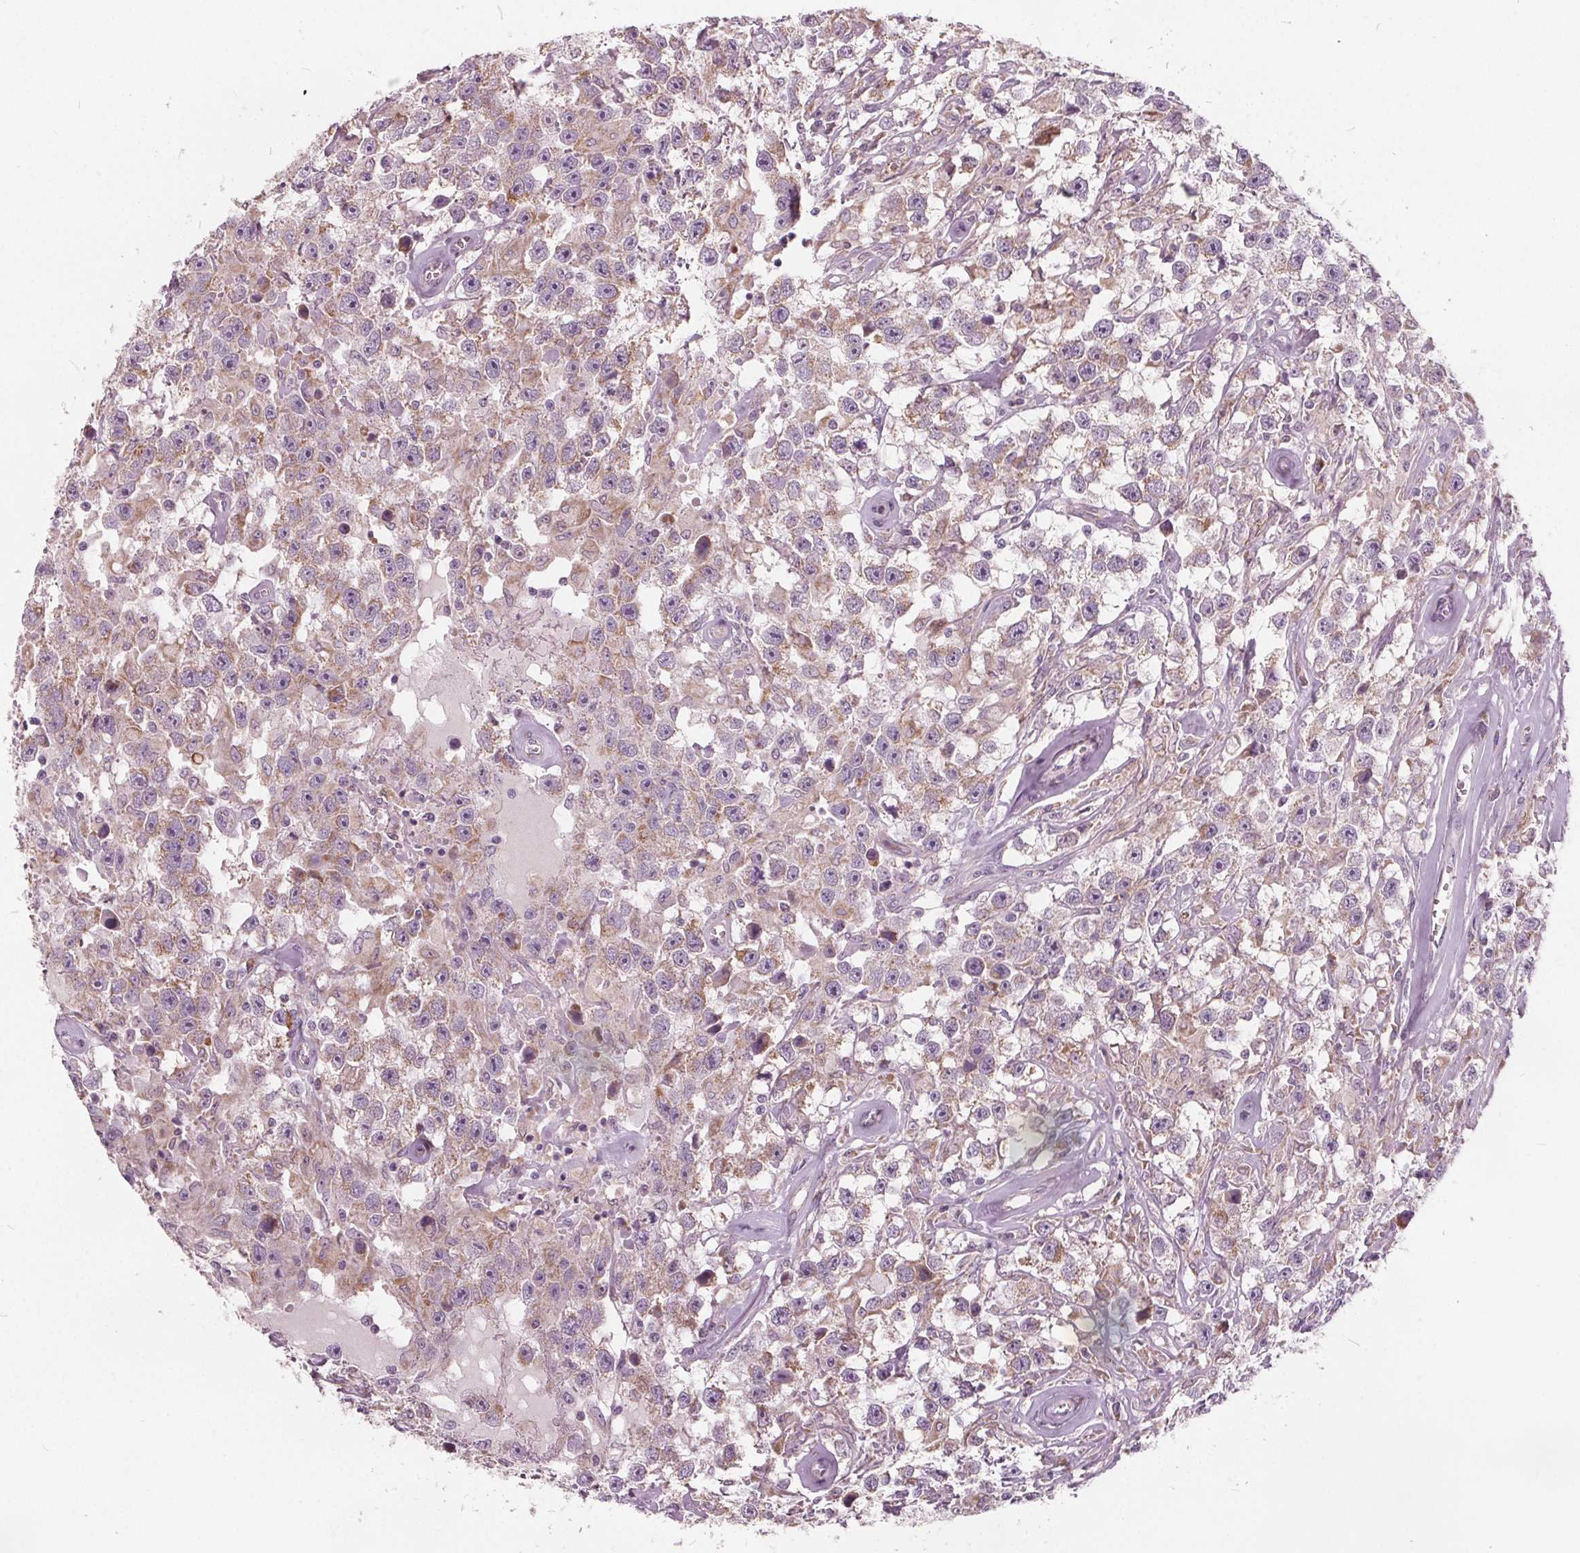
{"staining": {"intensity": "weak", "quantity": ">75%", "location": "cytoplasmic/membranous"}, "tissue": "testis cancer", "cell_type": "Tumor cells", "image_type": "cancer", "snomed": [{"axis": "morphology", "description": "Seminoma, NOS"}, {"axis": "topography", "description": "Testis"}], "caption": "Testis cancer (seminoma) tissue demonstrates weak cytoplasmic/membranous positivity in about >75% of tumor cells (Stains: DAB in brown, nuclei in blue, Microscopy: brightfield microscopy at high magnification).", "gene": "ECI2", "patient": {"sex": "male", "age": 43}}